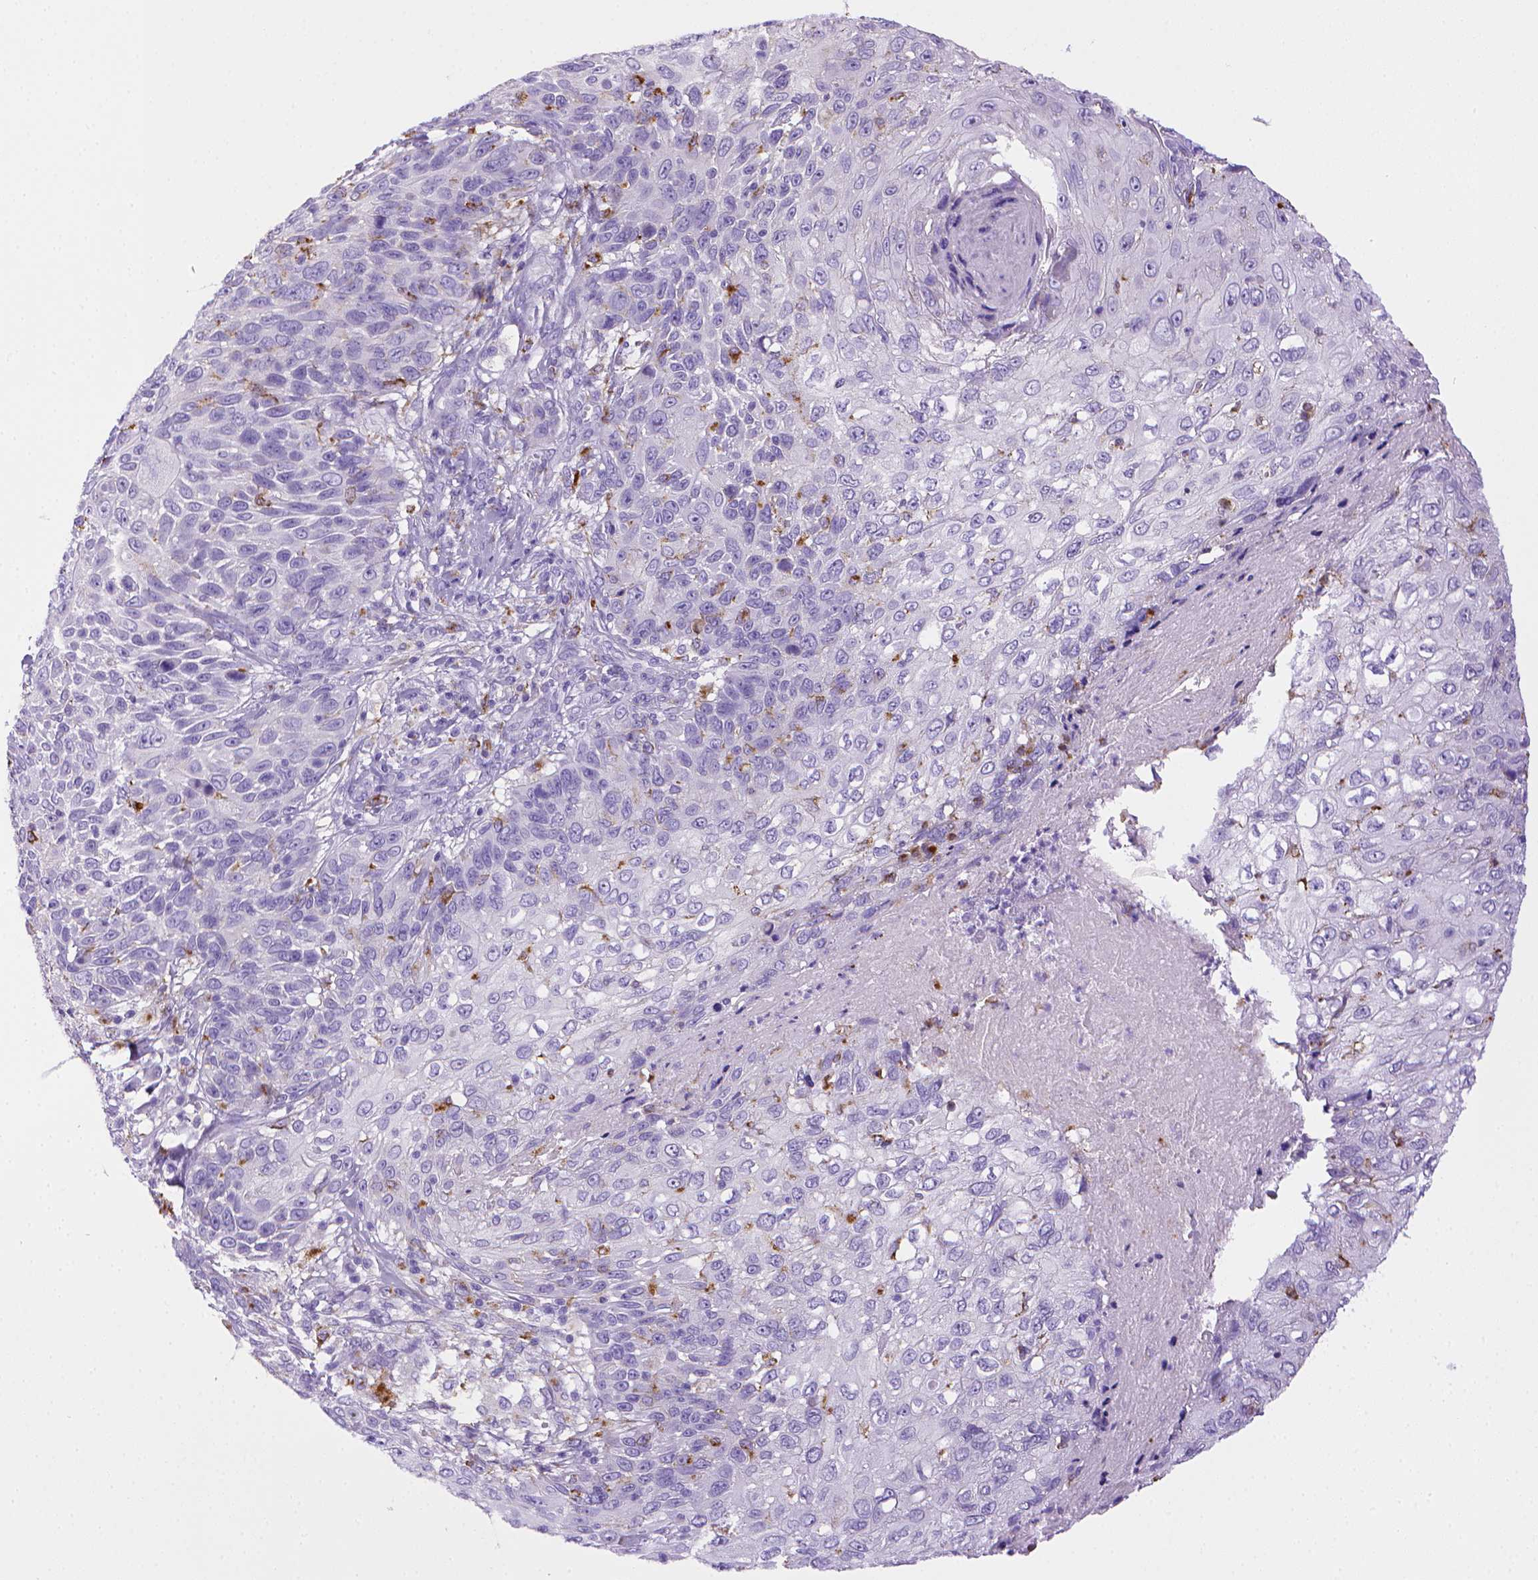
{"staining": {"intensity": "negative", "quantity": "none", "location": "none"}, "tissue": "skin cancer", "cell_type": "Tumor cells", "image_type": "cancer", "snomed": [{"axis": "morphology", "description": "Squamous cell carcinoma, NOS"}, {"axis": "topography", "description": "Skin"}], "caption": "This is an IHC image of squamous cell carcinoma (skin). There is no expression in tumor cells.", "gene": "CD68", "patient": {"sex": "male", "age": 92}}